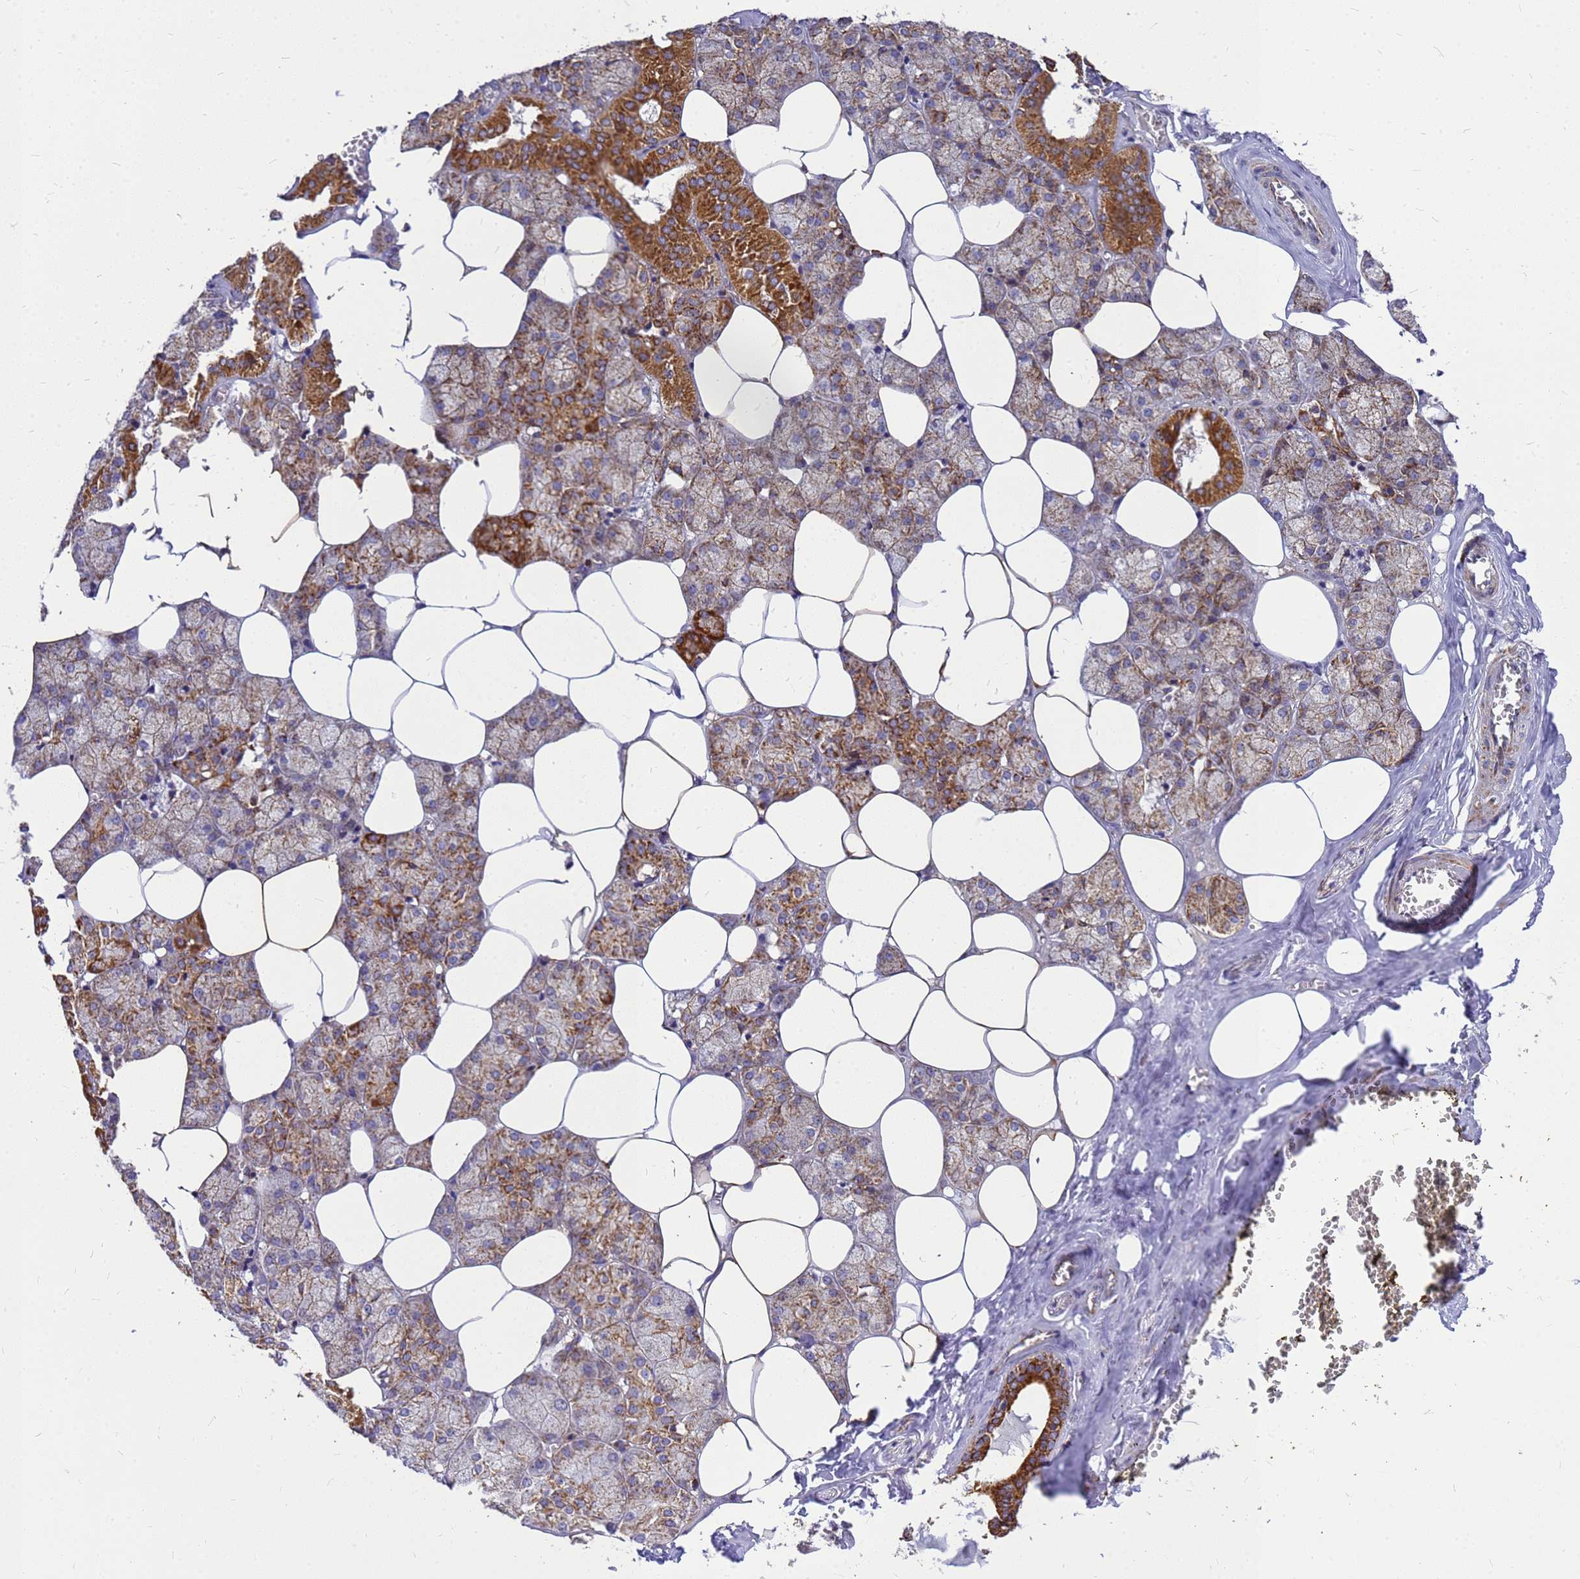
{"staining": {"intensity": "strong", "quantity": "25%-75%", "location": "cytoplasmic/membranous"}, "tissue": "salivary gland", "cell_type": "Glandular cells", "image_type": "normal", "snomed": [{"axis": "morphology", "description": "Normal tissue, NOS"}, {"axis": "topography", "description": "Salivary gland"}], "caption": "Immunohistochemistry micrograph of benign salivary gland: salivary gland stained using immunohistochemistry shows high levels of strong protein expression localized specifically in the cytoplasmic/membranous of glandular cells, appearing as a cytoplasmic/membranous brown color.", "gene": "CMC4", "patient": {"sex": "male", "age": 62}}